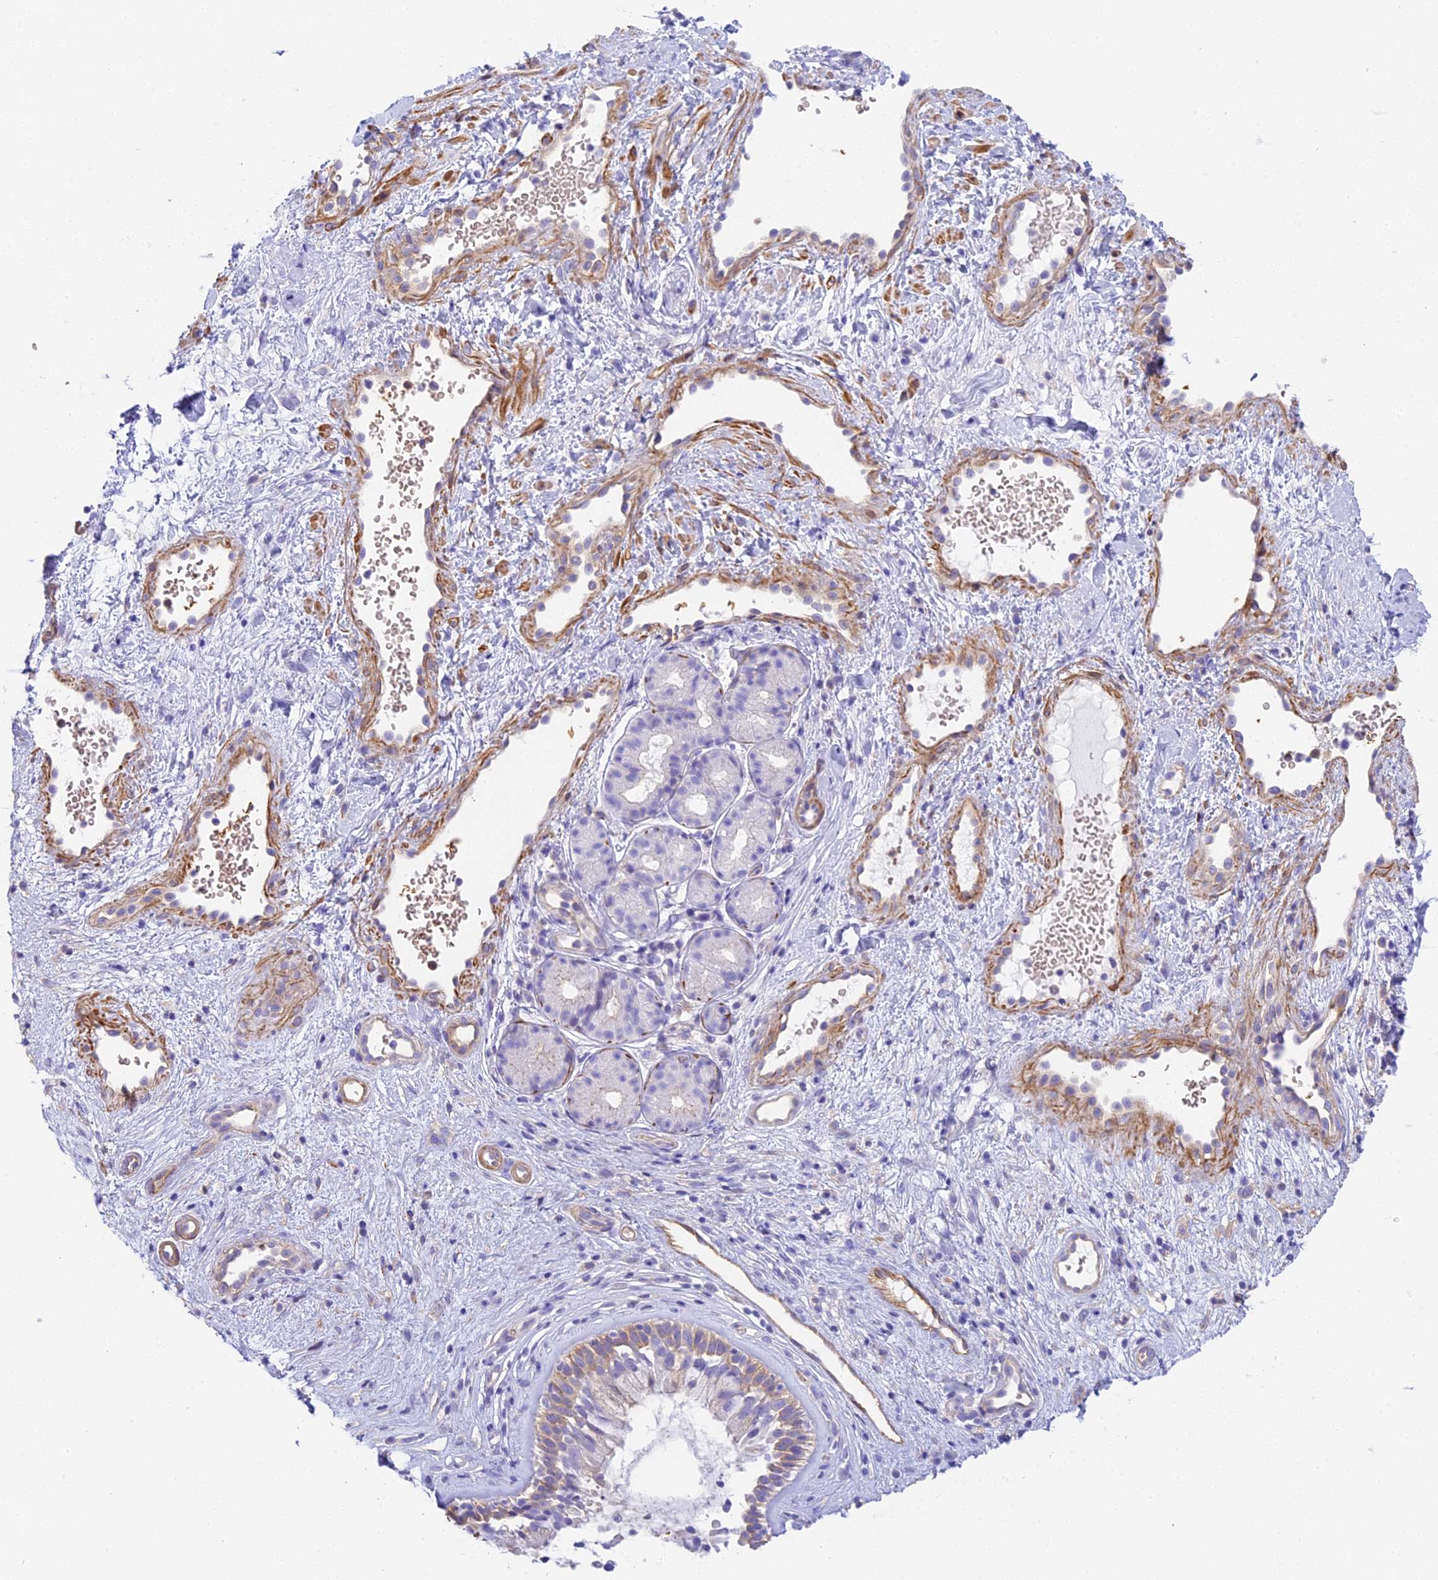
{"staining": {"intensity": "moderate", "quantity": "<25%", "location": "cytoplasmic/membranous"}, "tissue": "nasopharynx", "cell_type": "Respiratory epithelial cells", "image_type": "normal", "snomed": [{"axis": "morphology", "description": "Normal tissue, NOS"}, {"axis": "topography", "description": "Nasopharynx"}], "caption": "Nasopharynx stained with DAB (3,3'-diaminobenzidine) immunohistochemistry exhibits low levels of moderate cytoplasmic/membranous expression in about <25% of respiratory epithelial cells. The staining is performed using DAB brown chromogen to label protein expression. The nuclei are counter-stained blue using hematoxylin.", "gene": "HOMER3", "patient": {"sex": "male", "age": 32}}